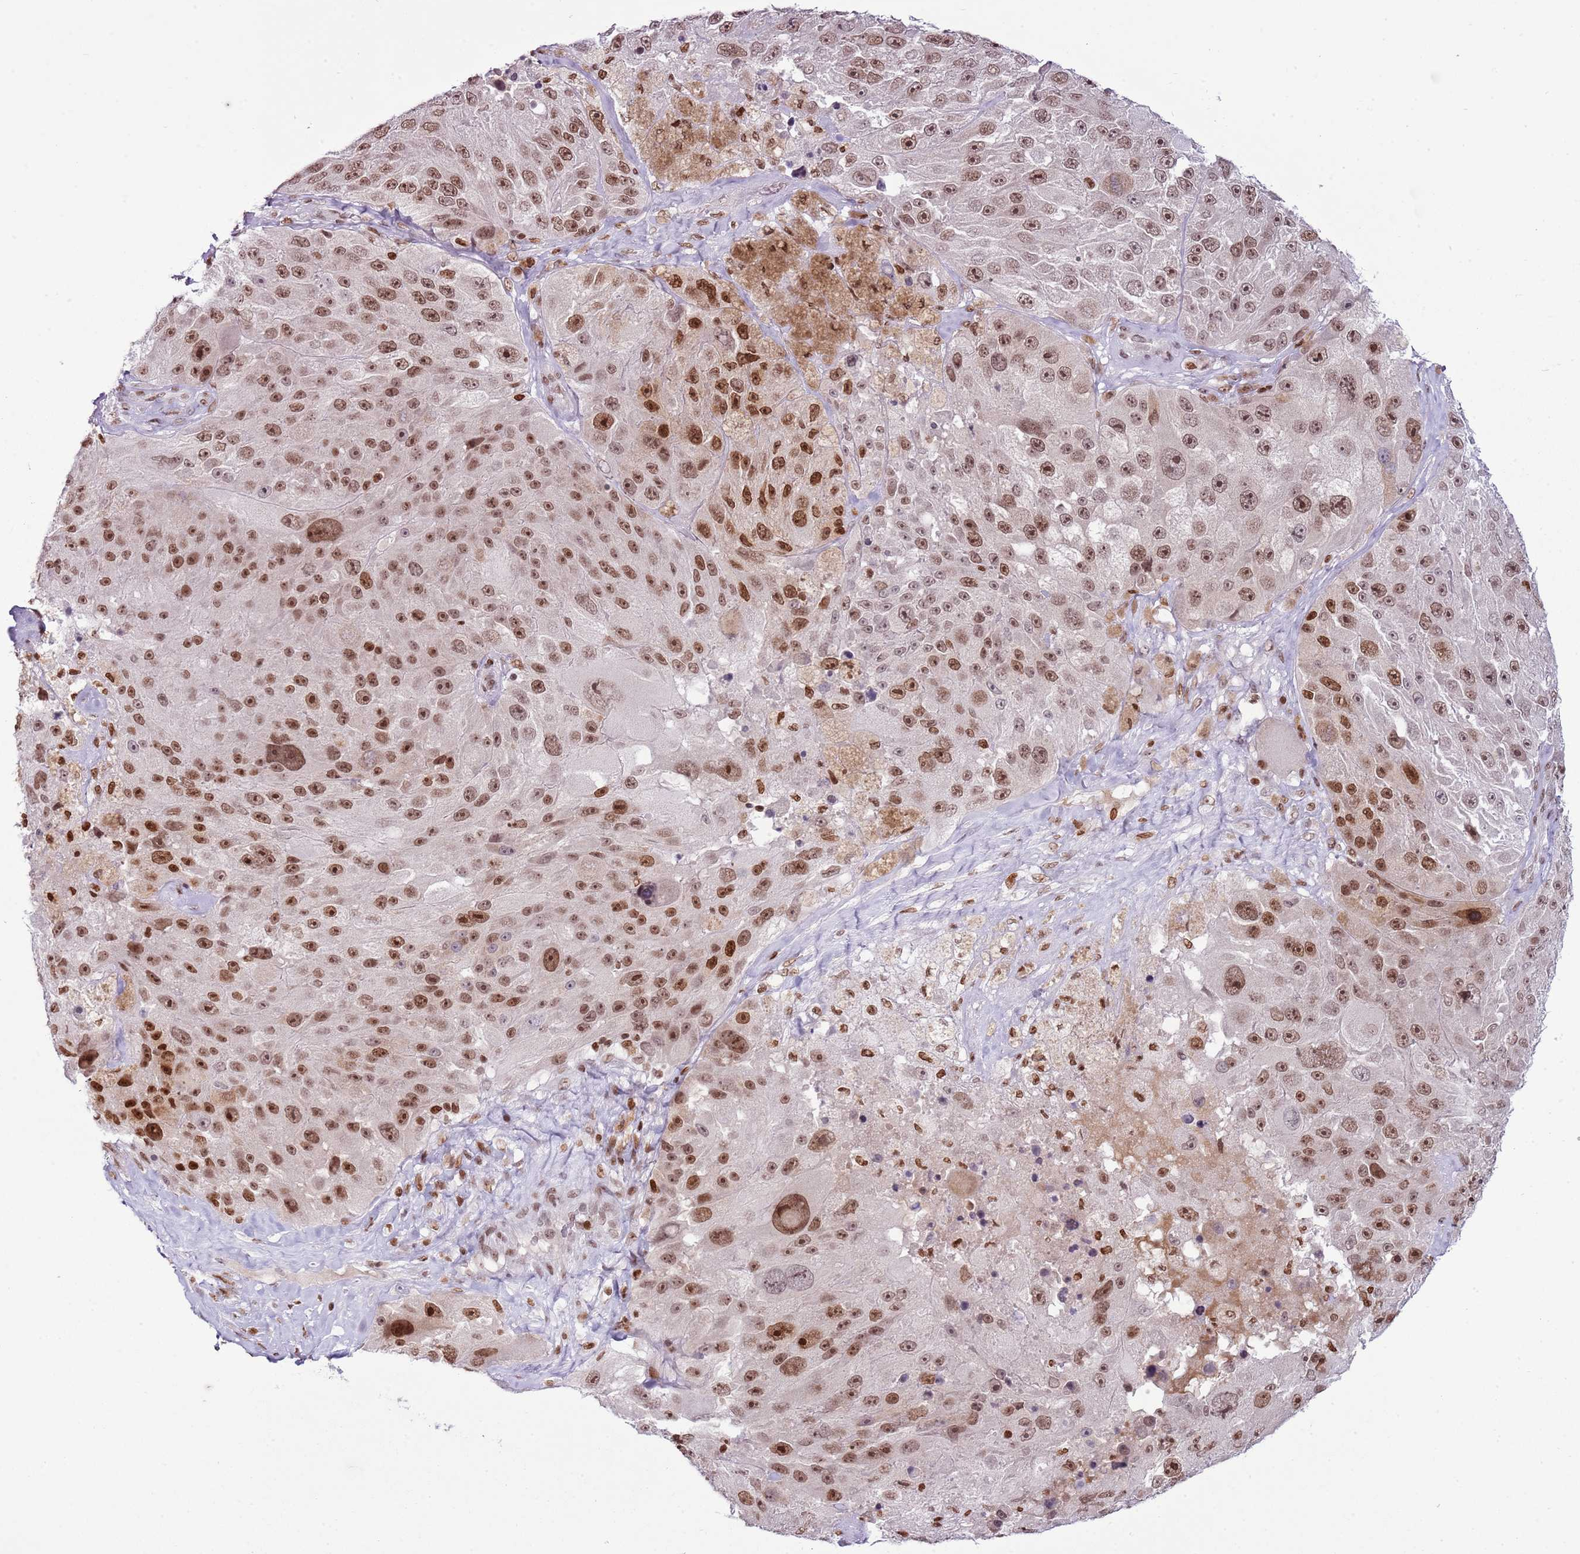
{"staining": {"intensity": "strong", "quantity": ">75%", "location": "nuclear"}, "tissue": "melanoma", "cell_type": "Tumor cells", "image_type": "cancer", "snomed": [{"axis": "morphology", "description": "Malignant melanoma, Metastatic site"}, {"axis": "topography", "description": "Lymph node"}], "caption": "Melanoma was stained to show a protein in brown. There is high levels of strong nuclear staining in approximately >75% of tumor cells. (Brightfield microscopy of DAB IHC at high magnification).", "gene": "SELENOH", "patient": {"sex": "male", "age": 62}}